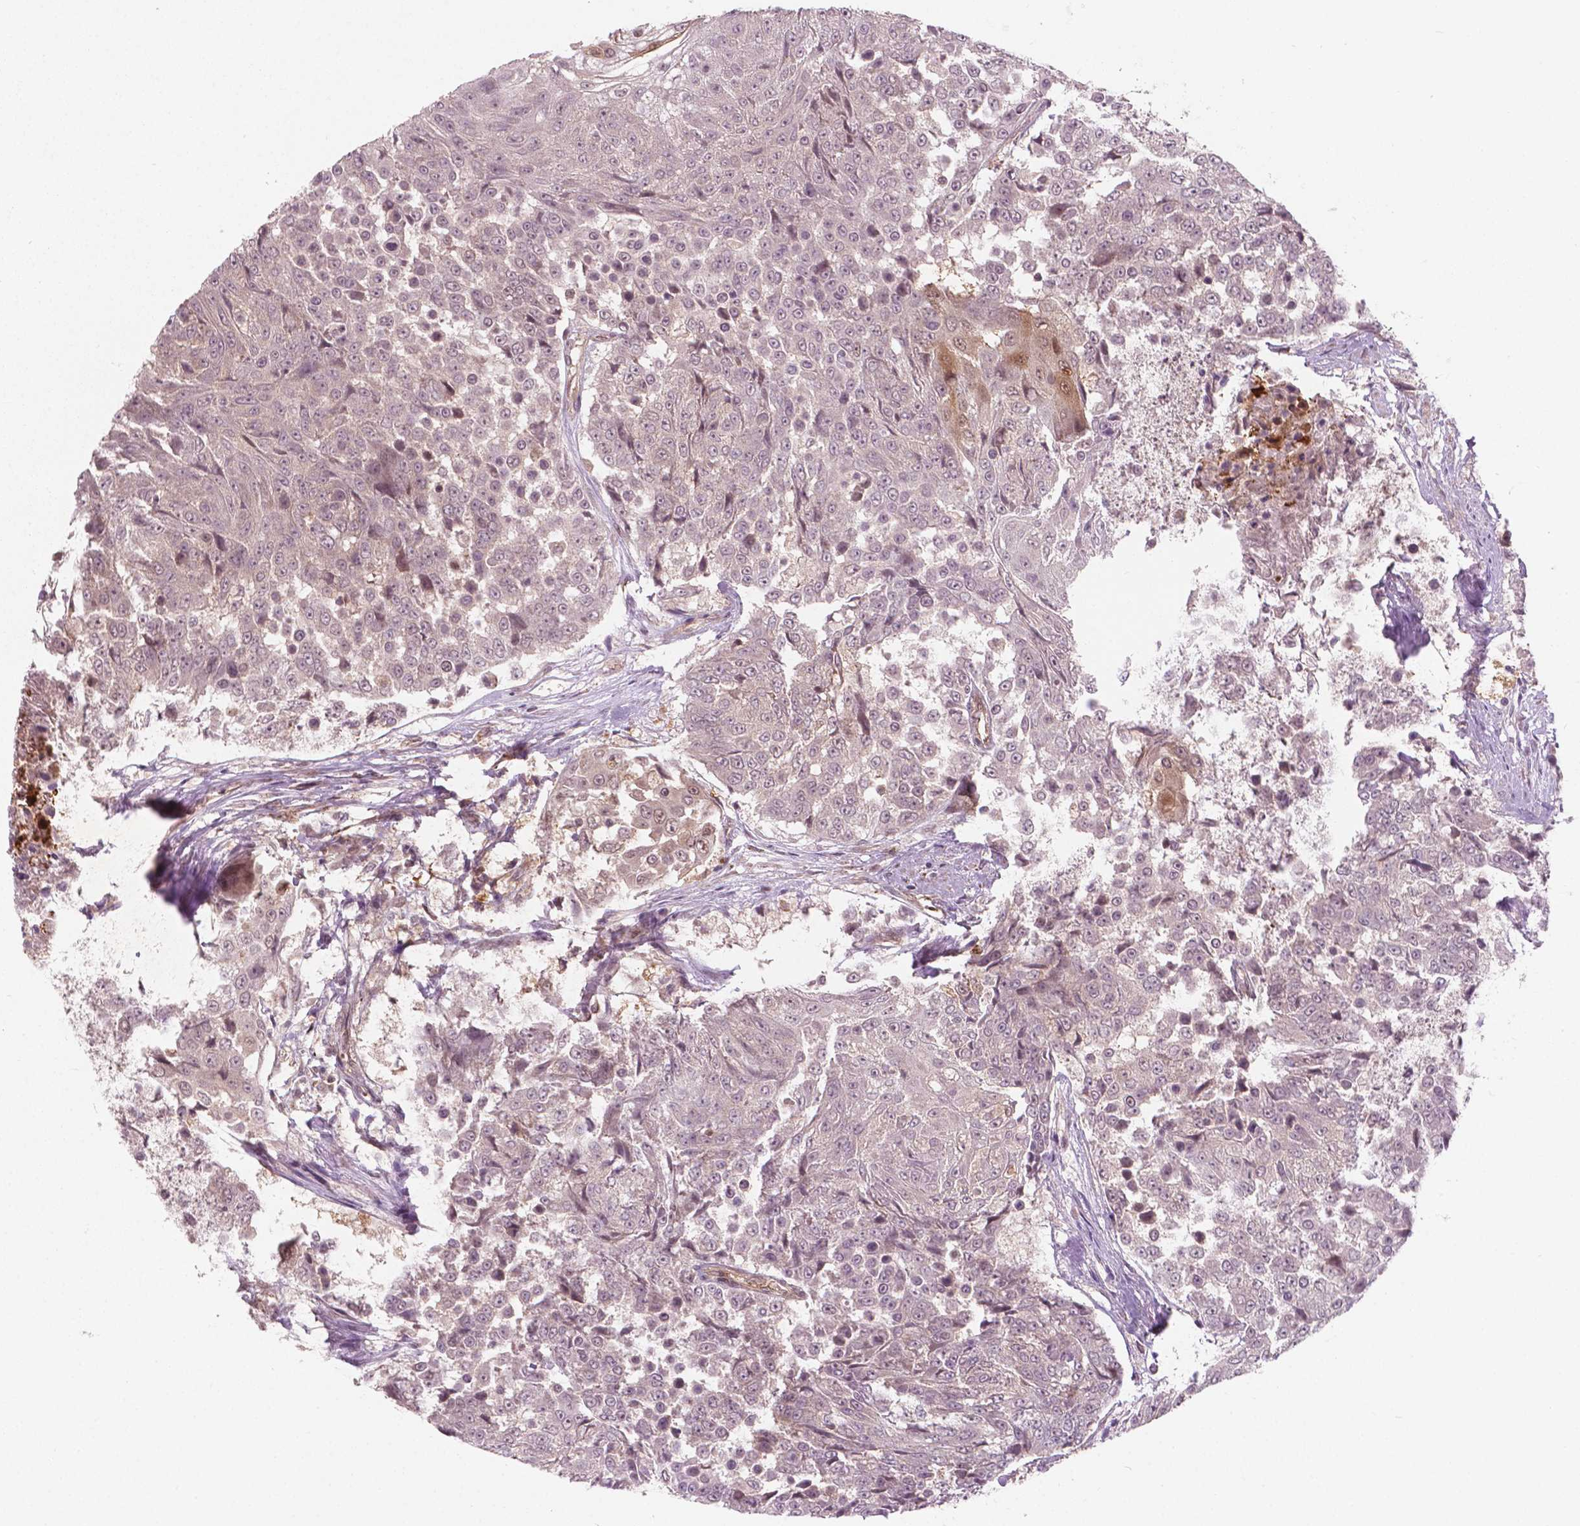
{"staining": {"intensity": "weak", "quantity": "<25%", "location": "cytoplasmic/membranous,nuclear"}, "tissue": "urothelial cancer", "cell_type": "Tumor cells", "image_type": "cancer", "snomed": [{"axis": "morphology", "description": "Urothelial carcinoma, High grade"}, {"axis": "topography", "description": "Urinary bladder"}], "caption": "Urothelial cancer stained for a protein using immunohistochemistry (IHC) shows no staining tumor cells.", "gene": "NFAT5", "patient": {"sex": "female", "age": 63}}